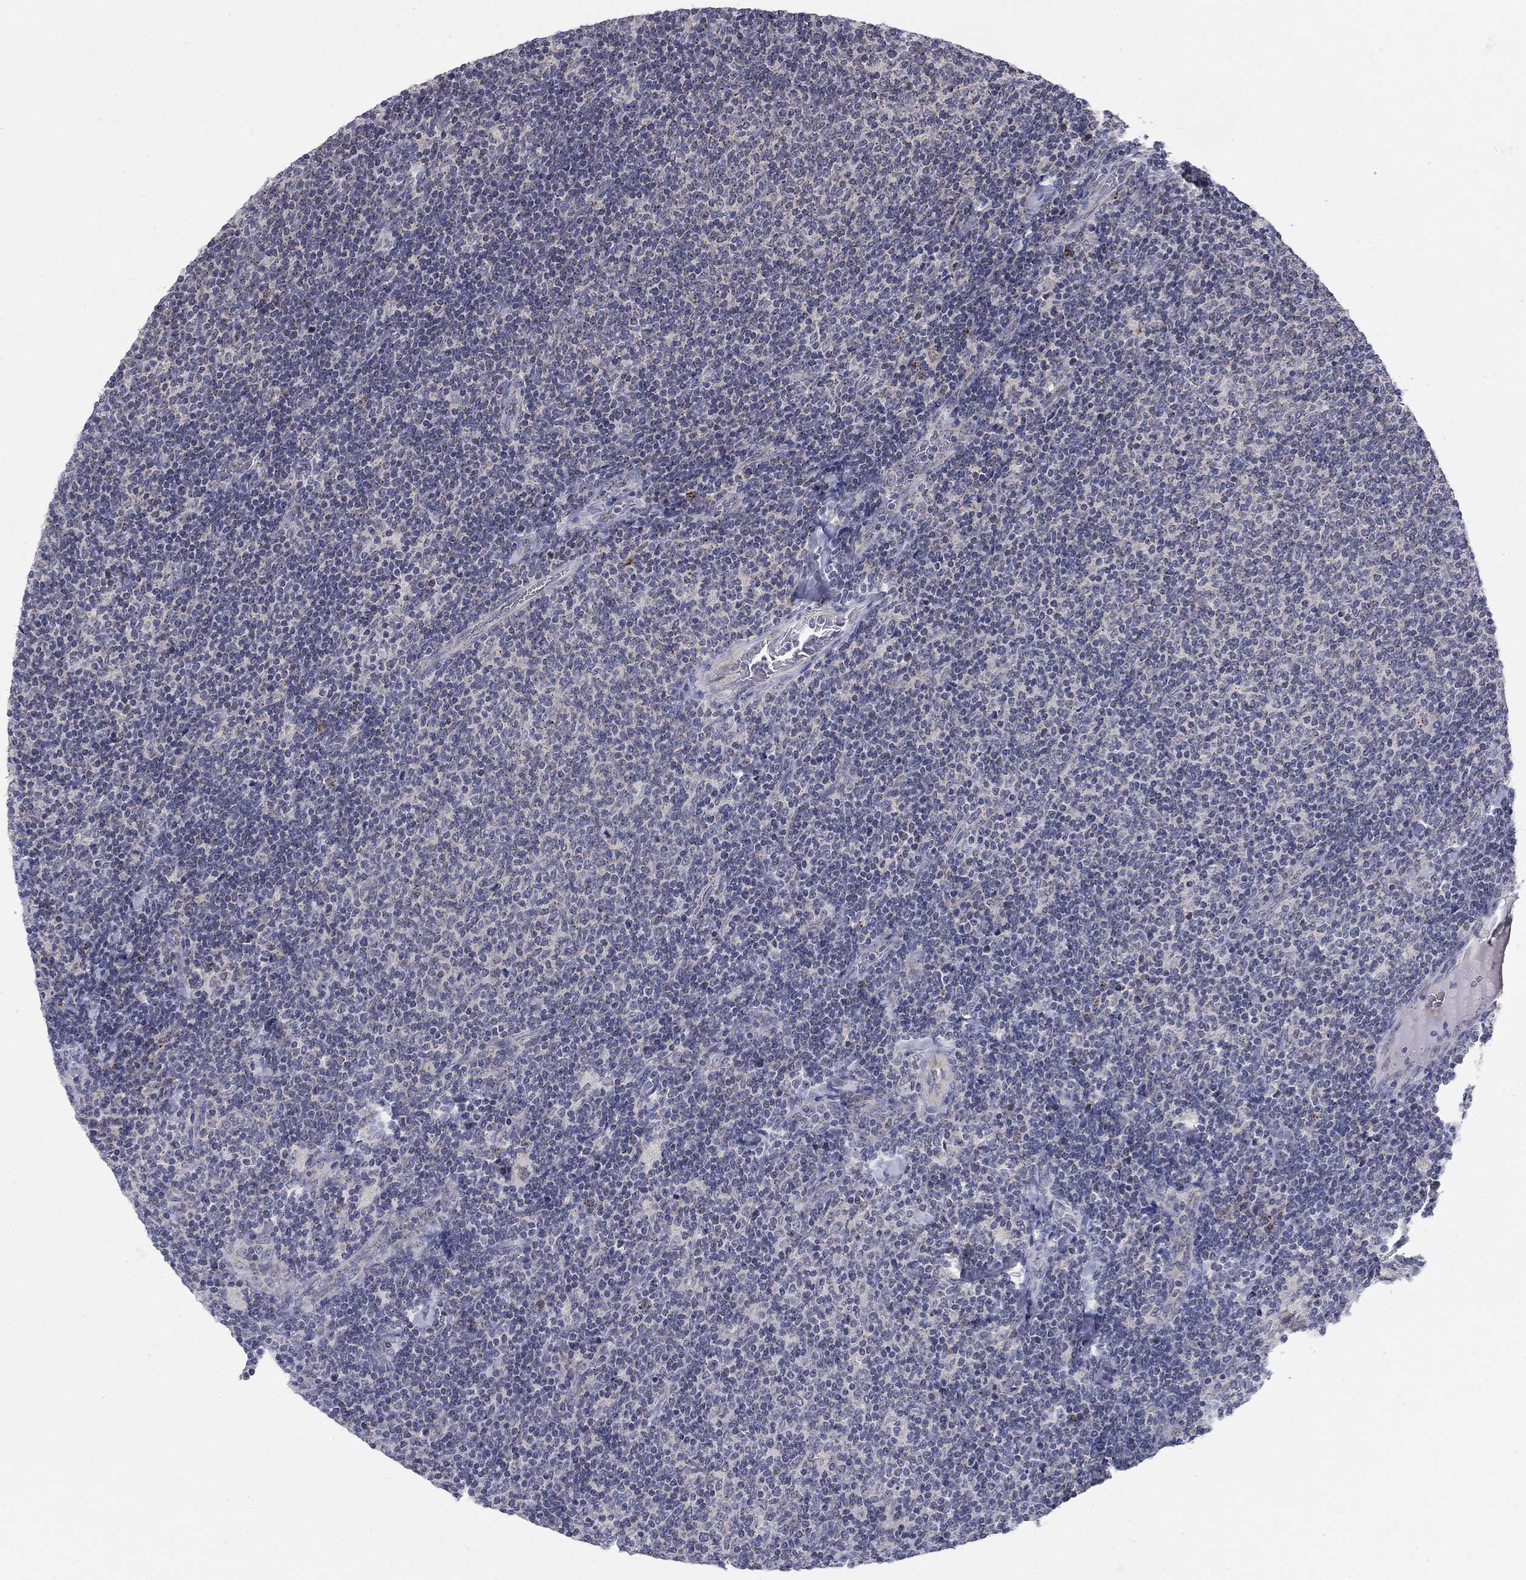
{"staining": {"intensity": "negative", "quantity": "none", "location": "none"}, "tissue": "lymphoma", "cell_type": "Tumor cells", "image_type": "cancer", "snomed": [{"axis": "morphology", "description": "Malignant lymphoma, non-Hodgkin's type, Low grade"}, {"axis": "topography", "description": "Lymph node"}], "caption": "A high-resolution histopathology image shows immunohistochemistry staining of lymphoma, which shows no significant positivity in tumor cells.", "gene": "PANK3", "patient": {"sex": "male", "age": 52}}